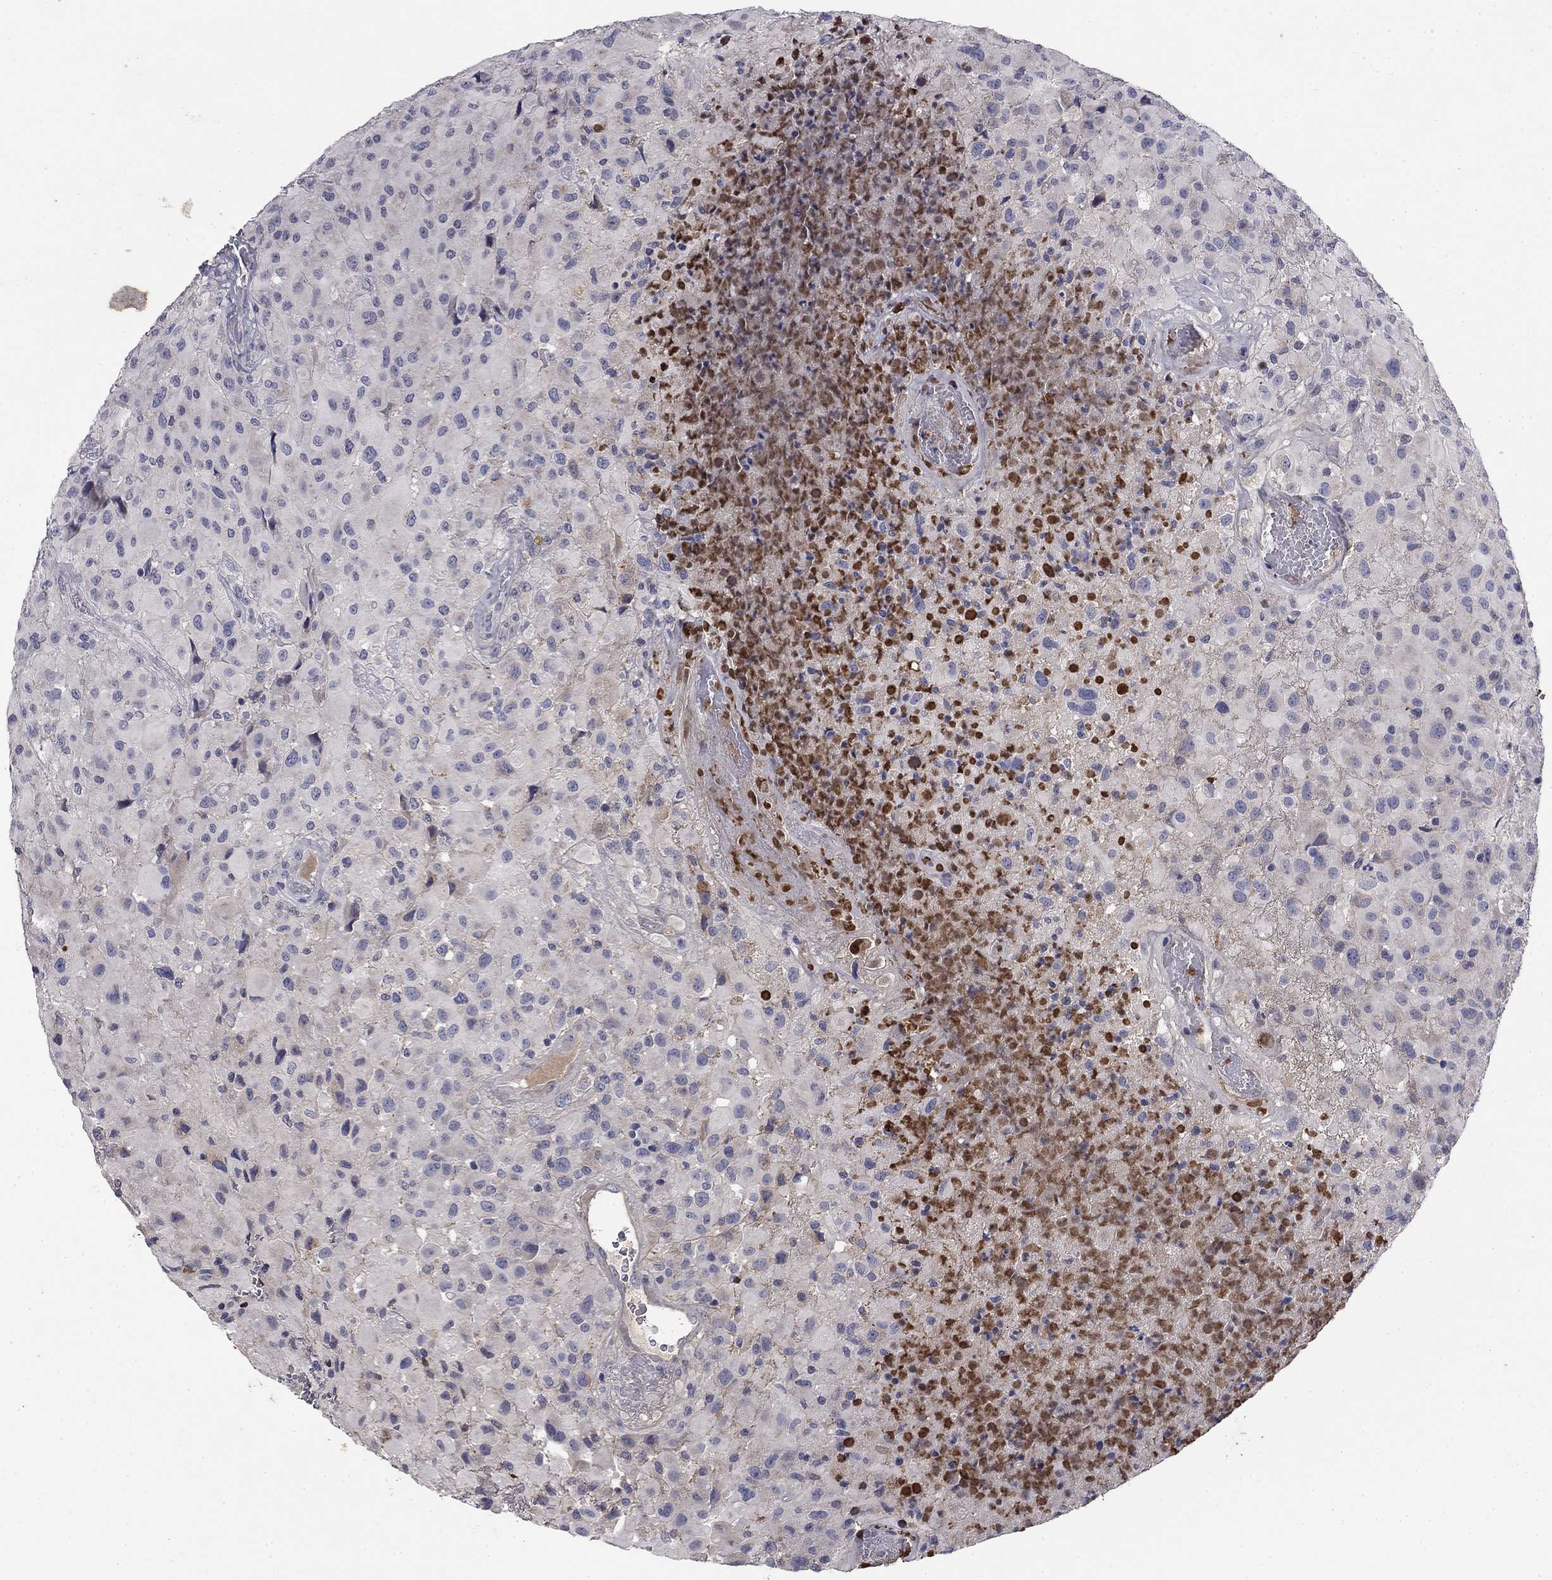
{"staining": {"intensity": "negative", "quantity": "none", "location": "none"}, "tissue": "glioma", "cell_type": "Tumor cells", "image_type": "cancer", "snomed": [{"axis": "morphology", "description": "Glioma, malignant, High grade"}, {"axis": "topography", "description": "Cerebral cortex"}], "caption": "Immunohistochemical staining of malignant glioma (high-grade) reveals no significant positivity in tumor cells.", "gene": "COL2A1", "patient": {"sex": "male", "age": 35}}